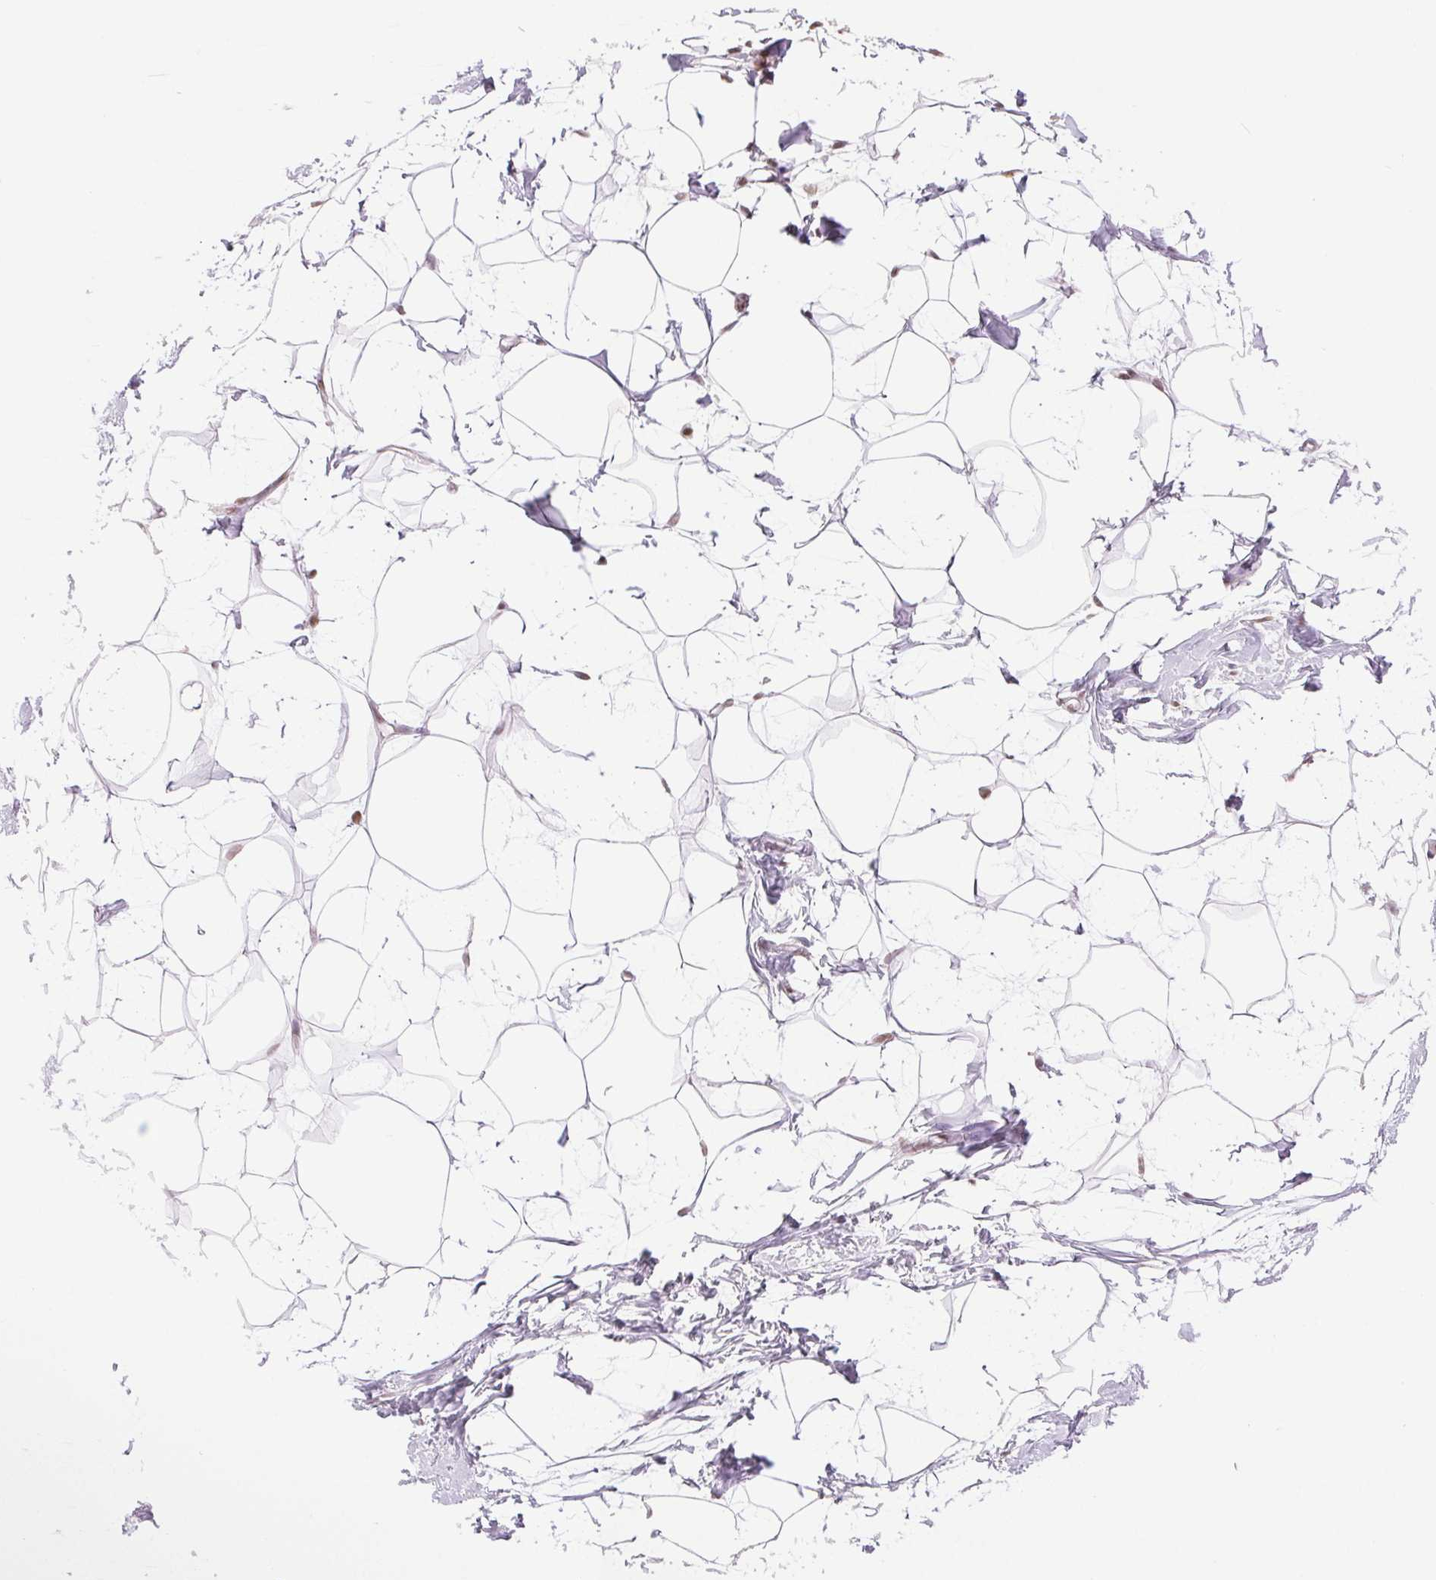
{"staining": {"intensity": "moderate", "quantity": "25%-75%", "location": "nuclear"}, "tissue": "breast", "cell_type": "Adipocytes", "image_type": "normal", "snomed": [{"axis": "morphology", "description": "Normal tissue, NOS"}, {"axis": "topography", "description": "Breast"}], "caption": "DAB immunohistochemical staining of unremarkable human breast demonstrates moderate nuclear protein positivity in approximately 25%-75% of adipocytes.", "gene": "ZFR2", "patient": {"sex": "female", "age": 45}}